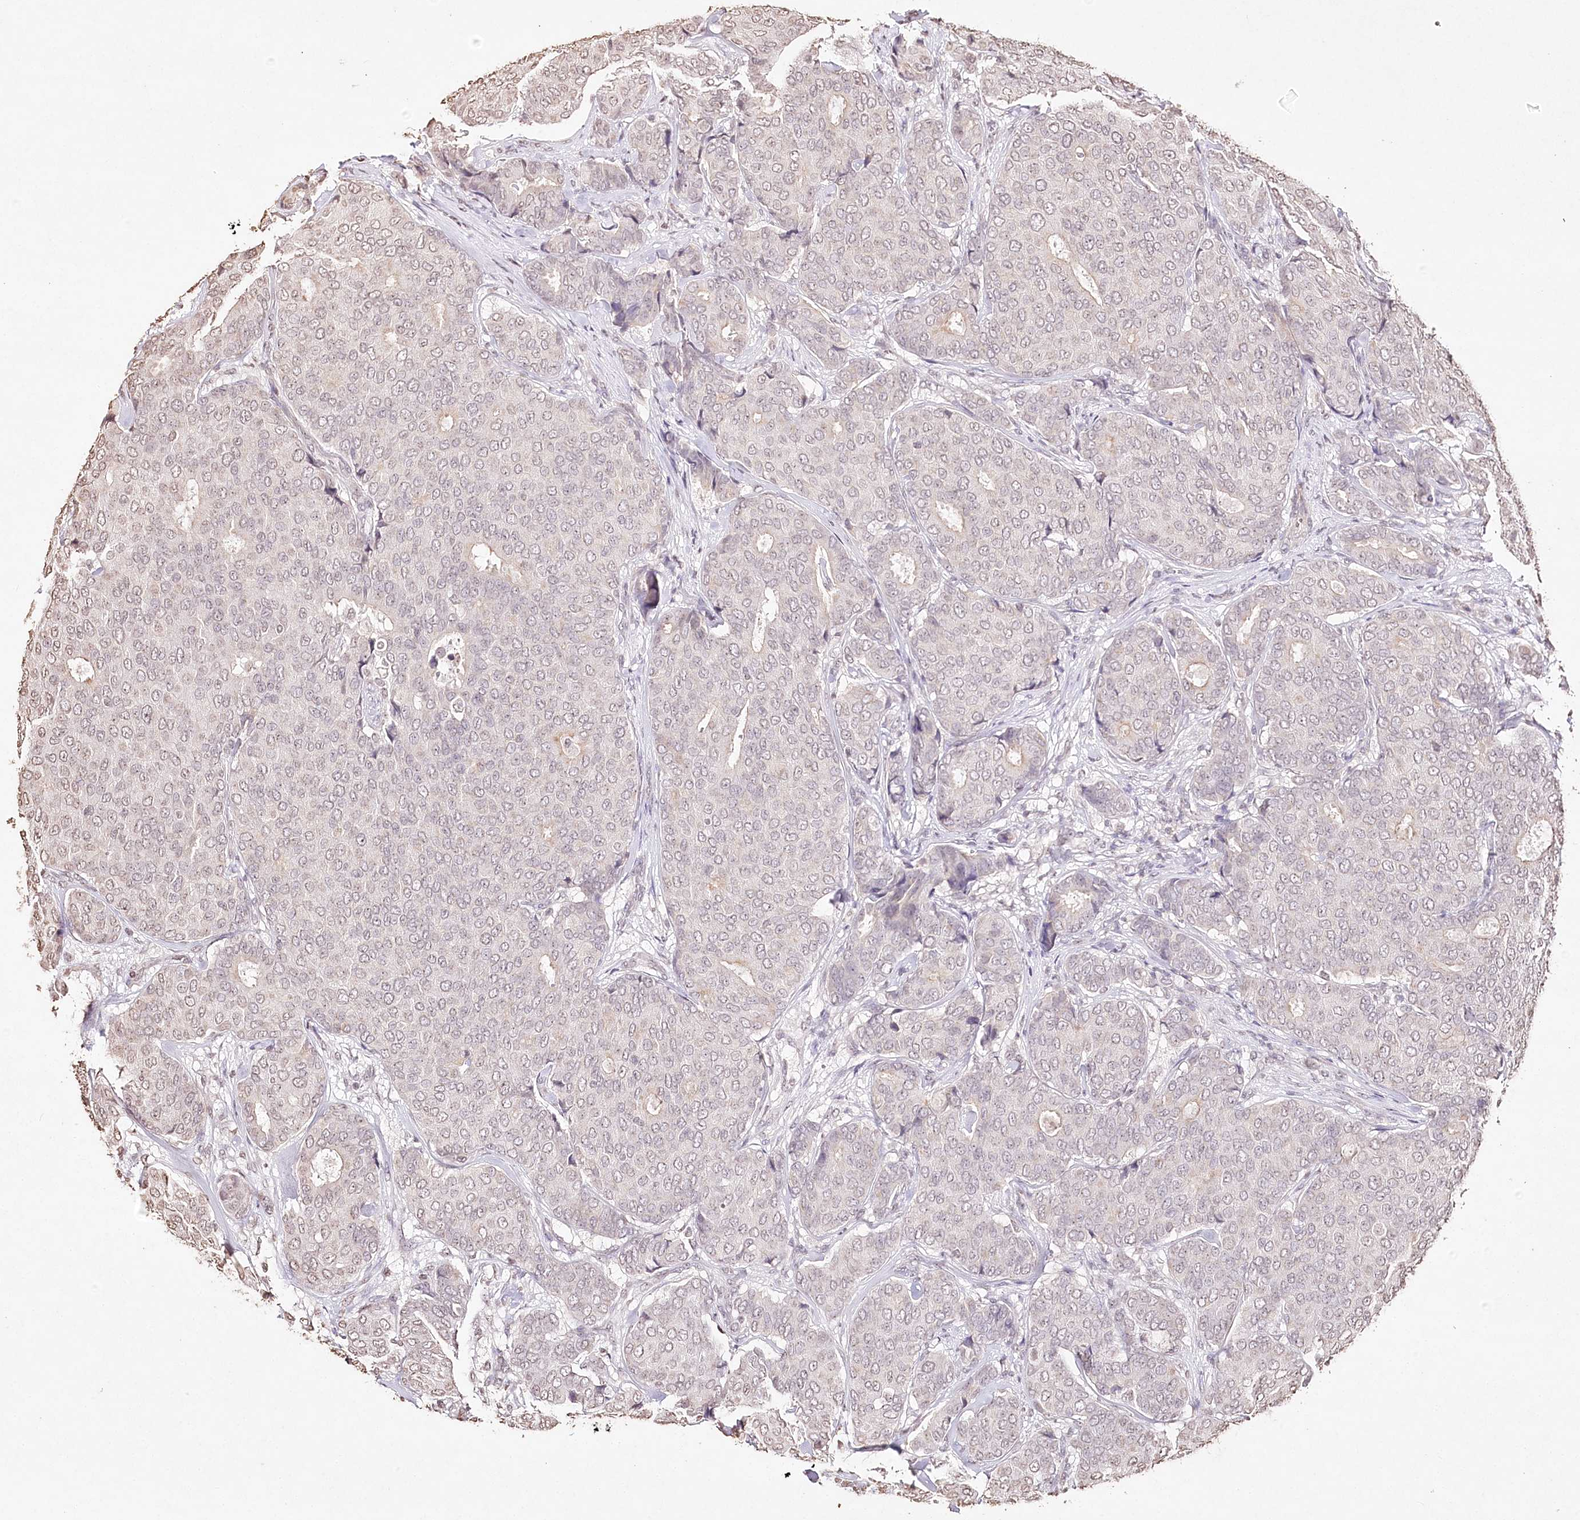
{"staining": {"intensity": "negative", "quantity": "none", "location": "none"}, "tissue": "breast cancer", "cell_type": "Tumor cells", "image_type": "cancer", "snomed": [{"axis": "morphology", "description": "Duct carcinoma"}, {"axis": "topography", "description": "Breast"}], "caption": "A micrograph of infiltrating ductal carcinoma (breast) stained for a protein shows no brown staining in tumor cells.", "gene": "DMXL1", "patient": {"sex": "female", "age": 75}}